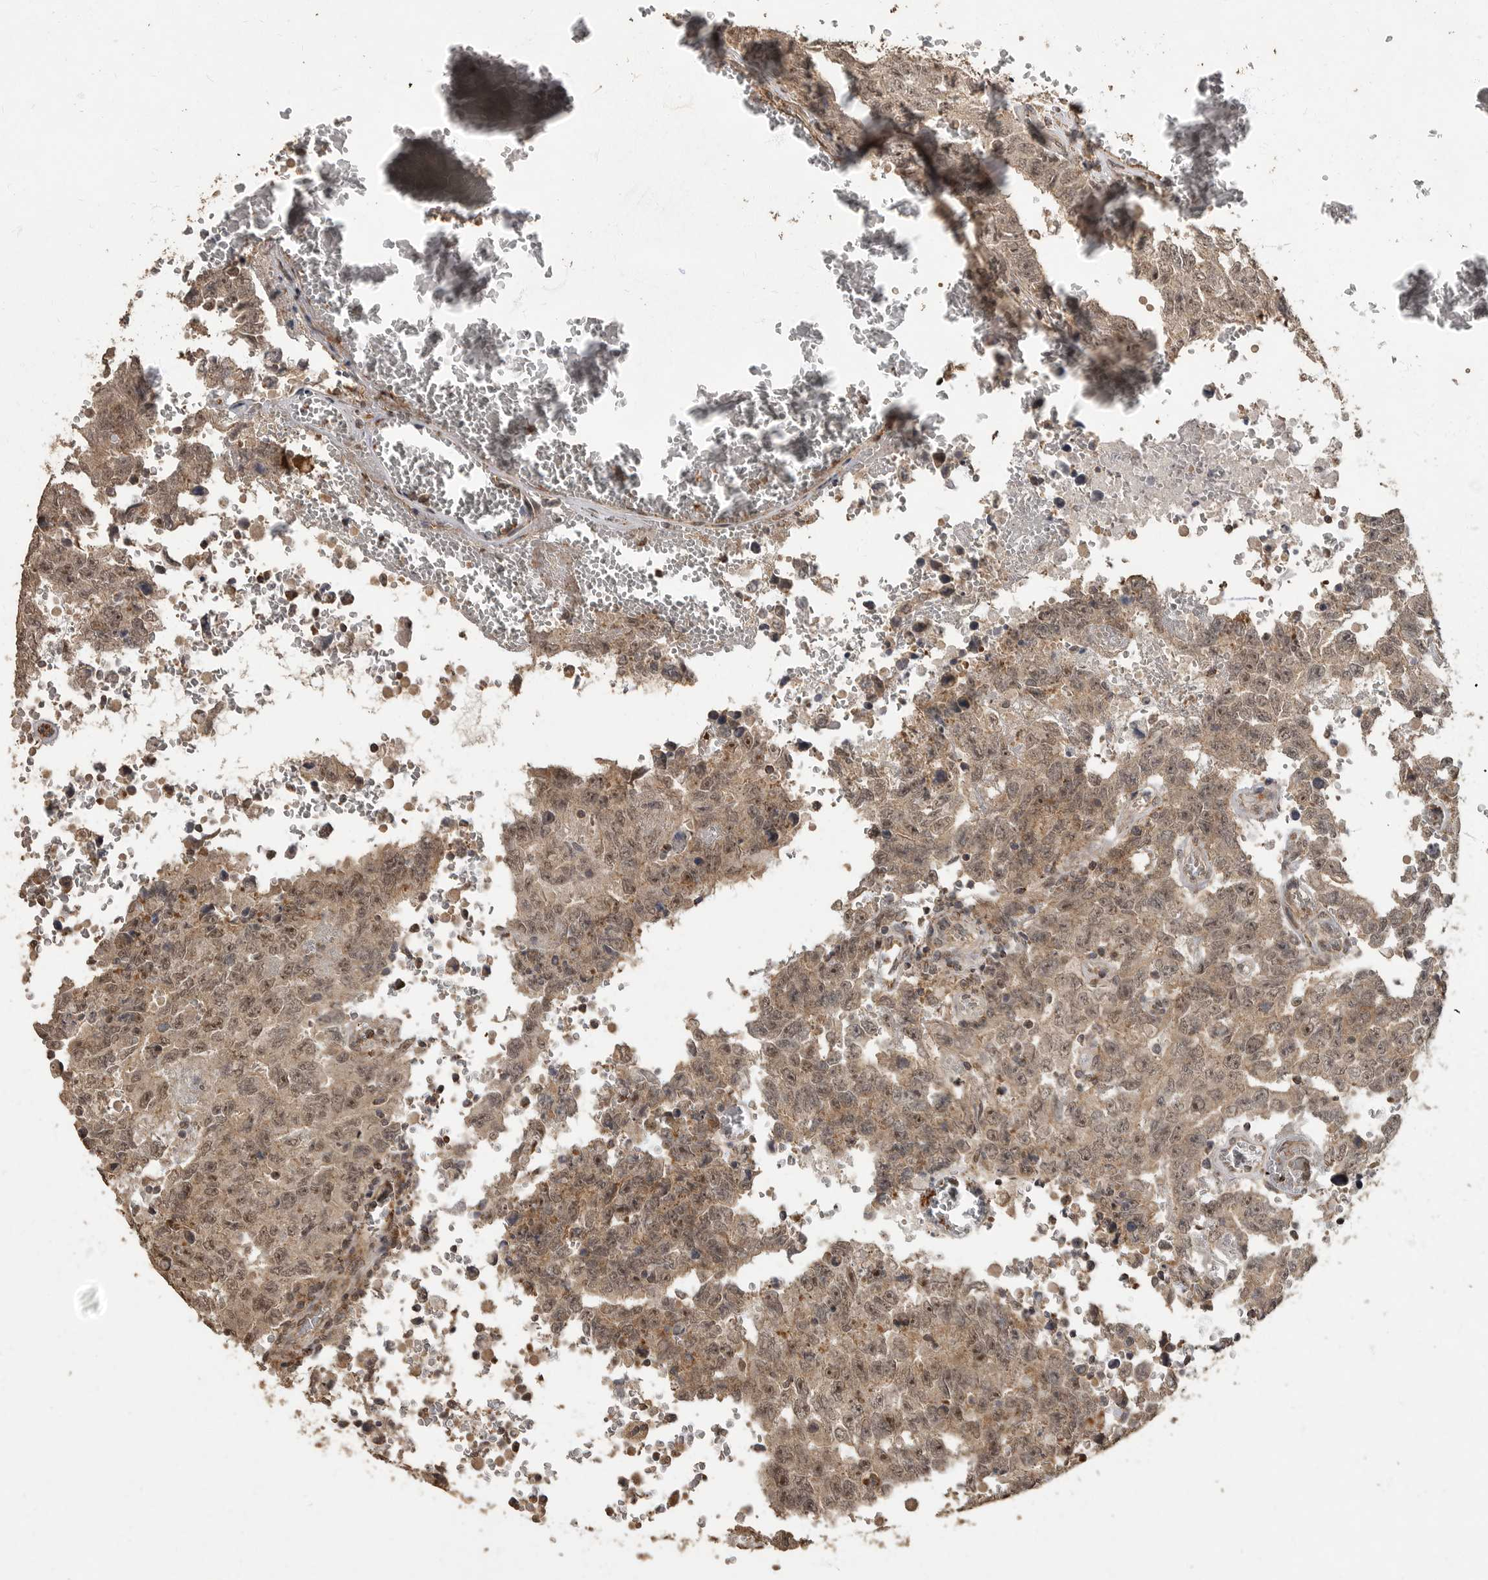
{"staining": {"intensity": "moderate", "quantity": ">75%", "location": "cytoplasmic/membranous,nuclear"}, "tissue": "testis cancer", "cell_type": "Tumor cells", "image_type": "cancer", "snomed": [{"axis": "morphology", "description": "Carcinoma, Embryonal, NOS"}, {"axis": "topography", "description": "Testis"}], "caption": "Immunohistochemistry (IHC) of human testis embryonal carcinoma reveals medium levels of moderate cytoplasmic/membranous and nuclear expression in about >75% of tumor cells. The protein is stained brown, and the nuclei are stained in blue (DAB (3,3'-diaminobenzidine) IHC with brightfield microscopy, high magnification).", "gene": "MAFG", "patient": {"sex": "male", "age": 26}}